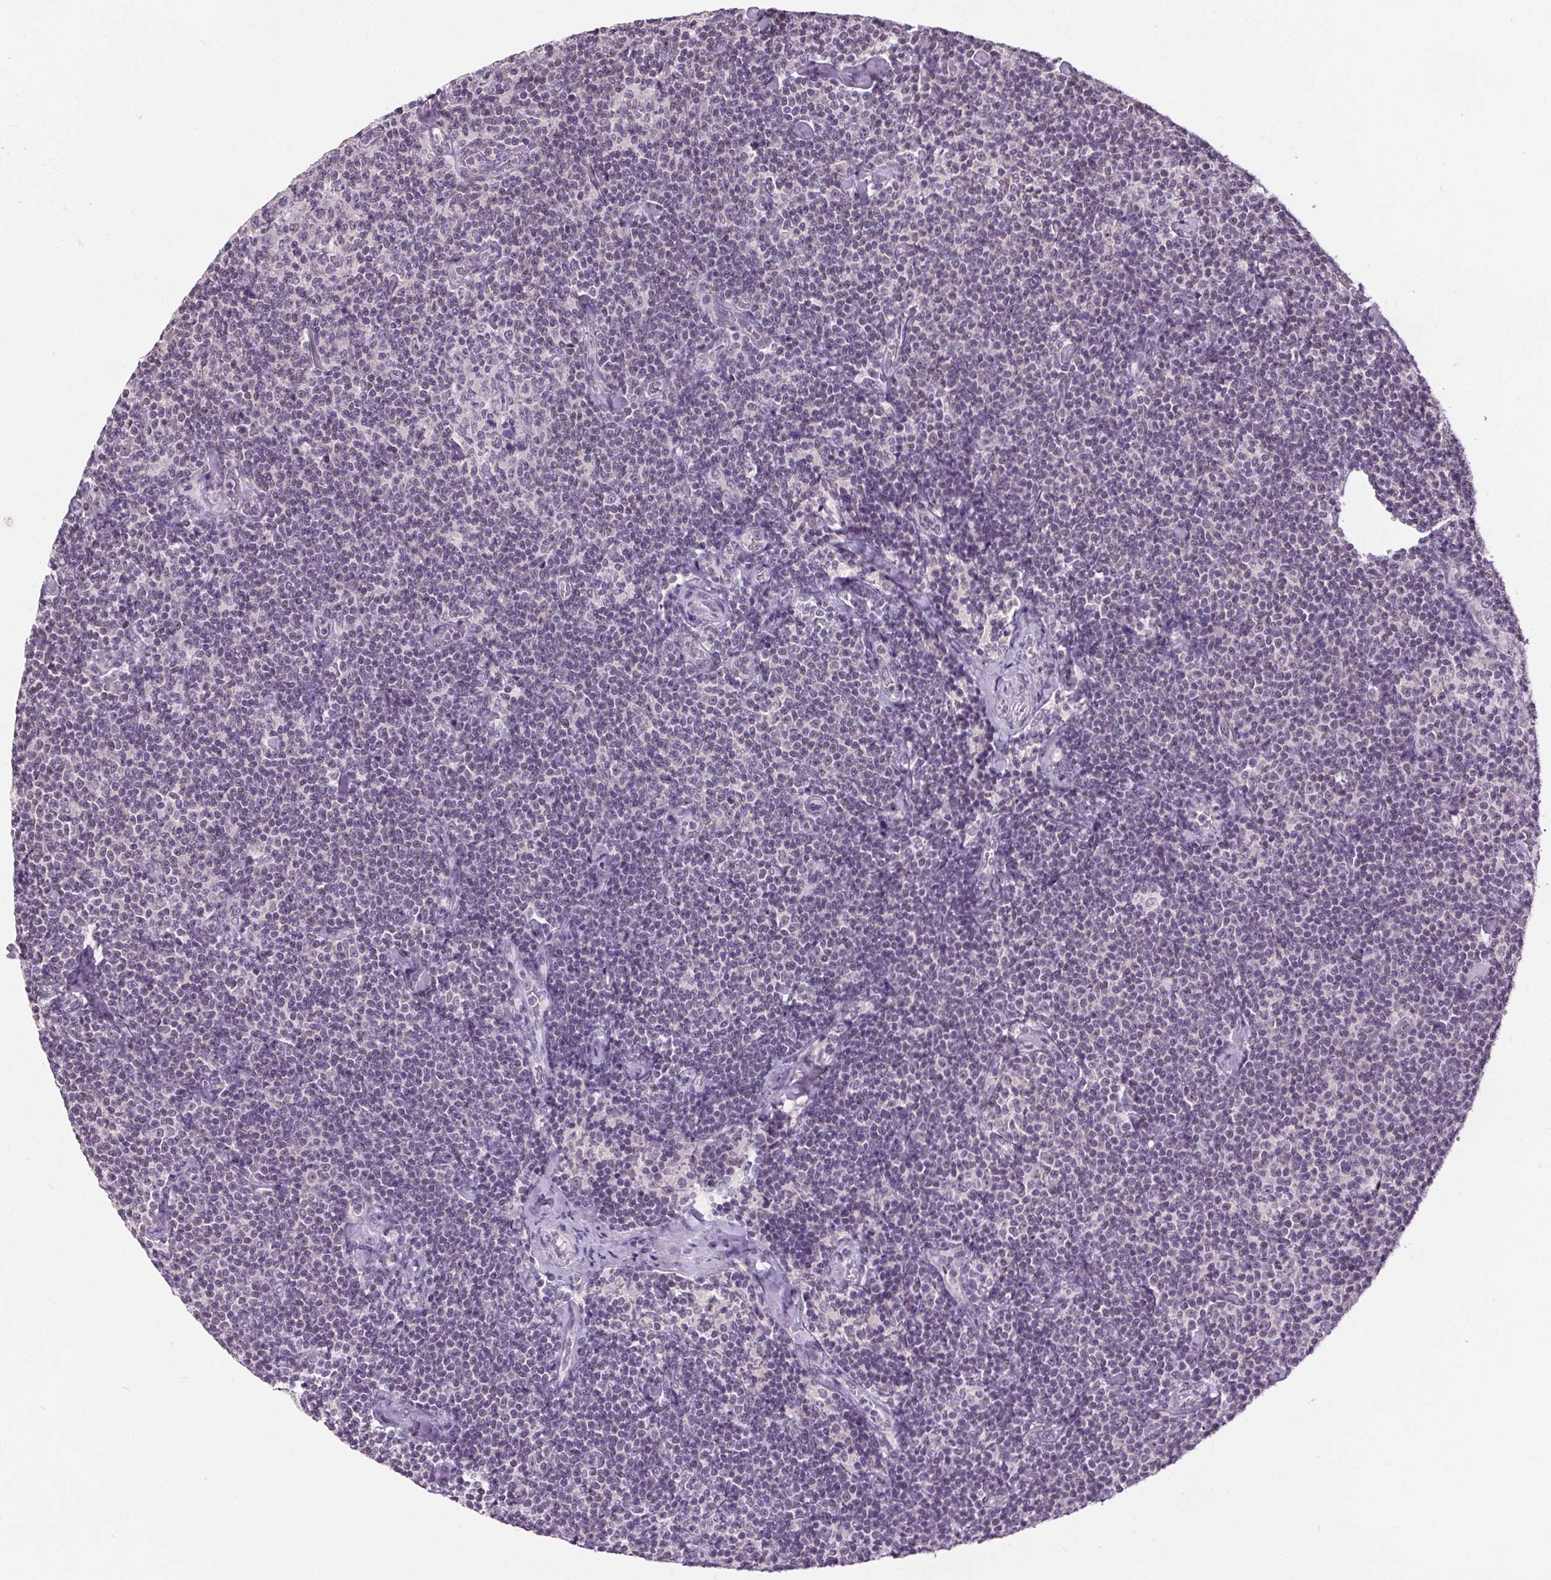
{"staining": {"intensity": "negative", "quantity": "none", "location": "none"}, "tissue": "lymphoma", "cell_type": "Tumor cells", "image_type": "cancer", "snomed": [{"axis": "morphology", "description": "Malignant lymphoma, non-Hodgkin's type, Low grade"}, {"axis": "topography", "description": "Lymph node"}], "caption": "Protein analysis of lymphoma exhibits no significant positivity in tumor cells.", "gene": "SLC2A9", "patient": {"sex": "male", "age": 81}}